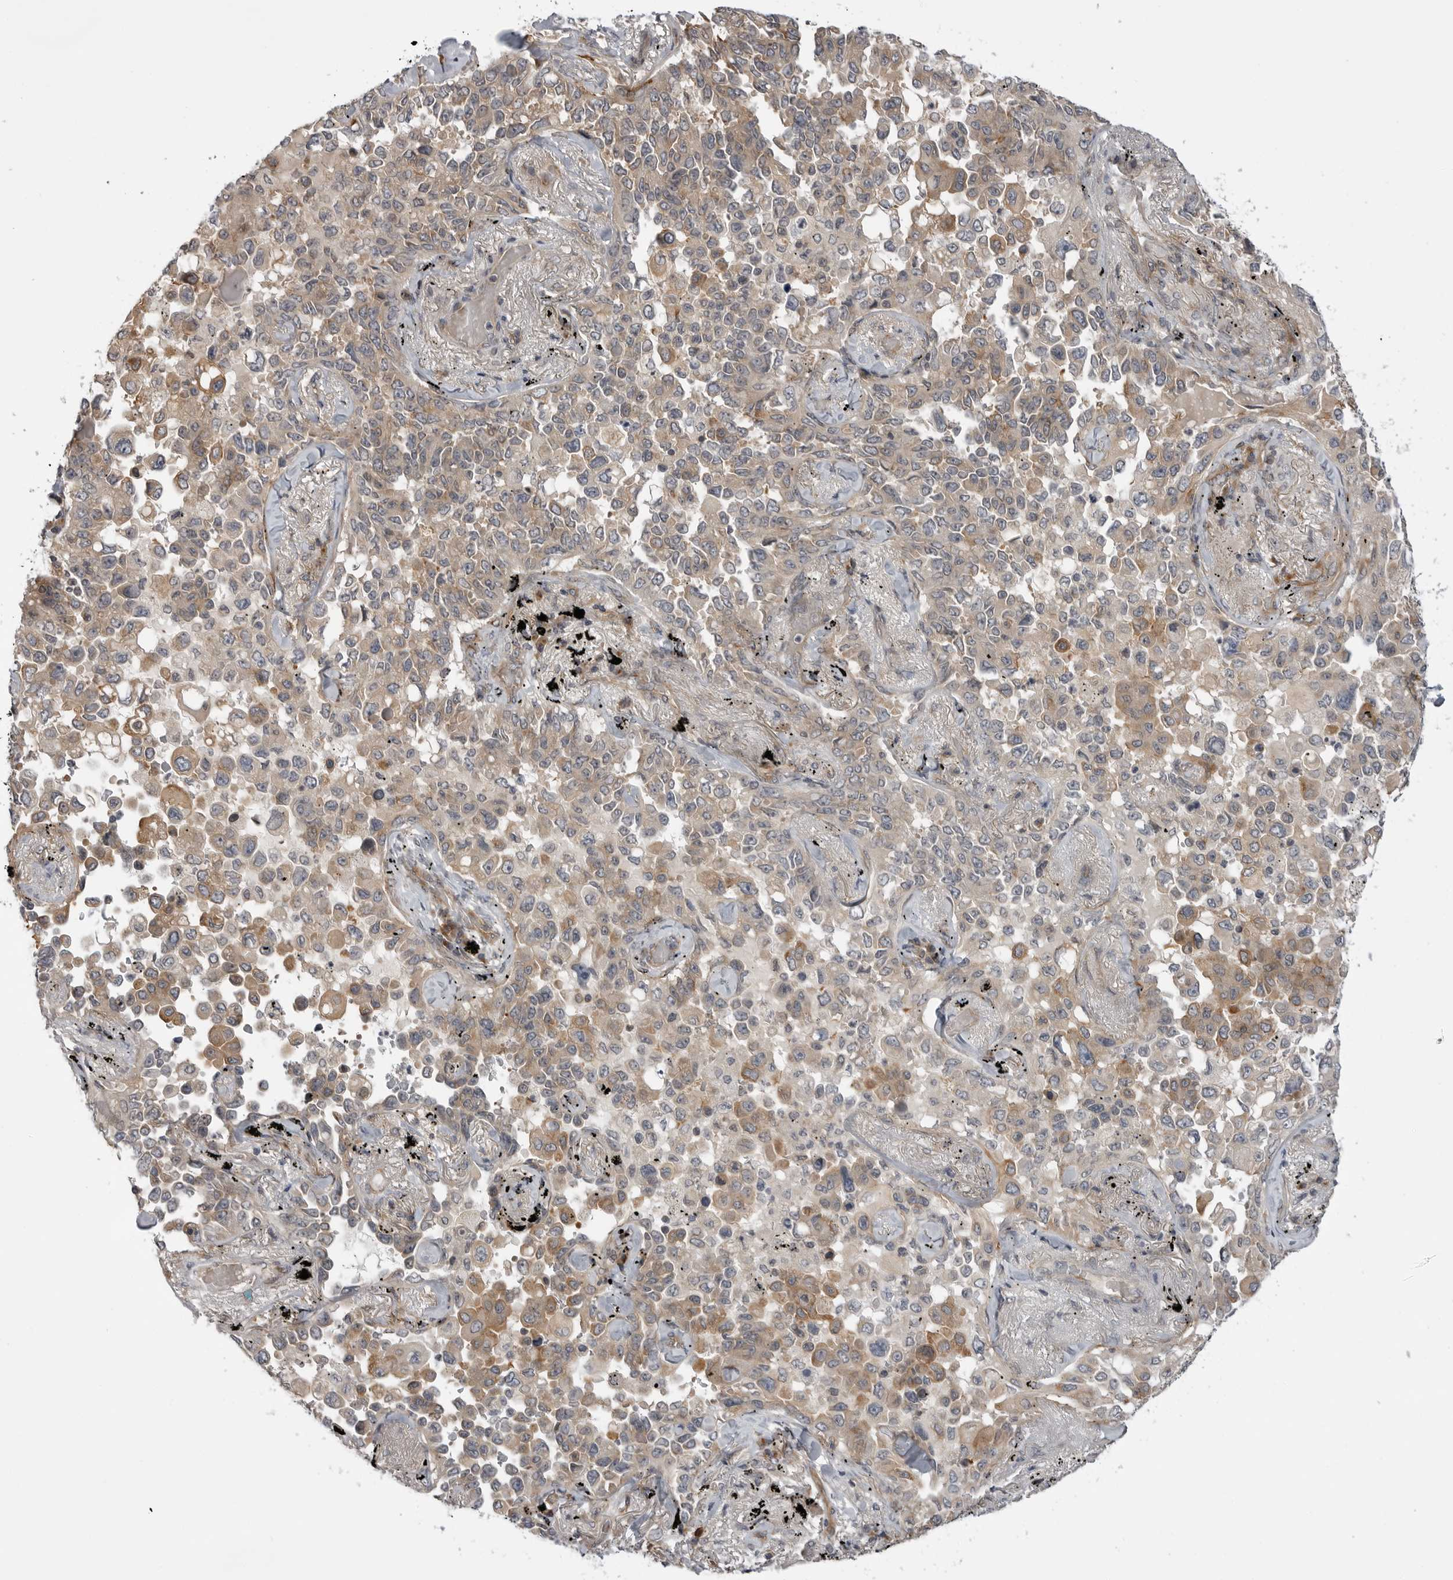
{"staining": {"intensity": "moderate", "quantity": "25%-75%", "location": "cytoplasmic/membranous"}, "tissue": "lung cancer", "cell_type": "Tumor cells", "image_type": "cancer", "snomed": [{"axis": "morphology", "description": "Adenocarcinoma, NOS"}, {"axis": "topography", "description": "Lung"}], "caption": "Immunohistochemical staining of adenocarcinoma (lung) reveals medium levels of moderate cytoplasmic/membranous expression in approximately 25%-75% of tumor cells.", "gene": "LRRC45", "patient": {"sex": "female", "age": 67}}